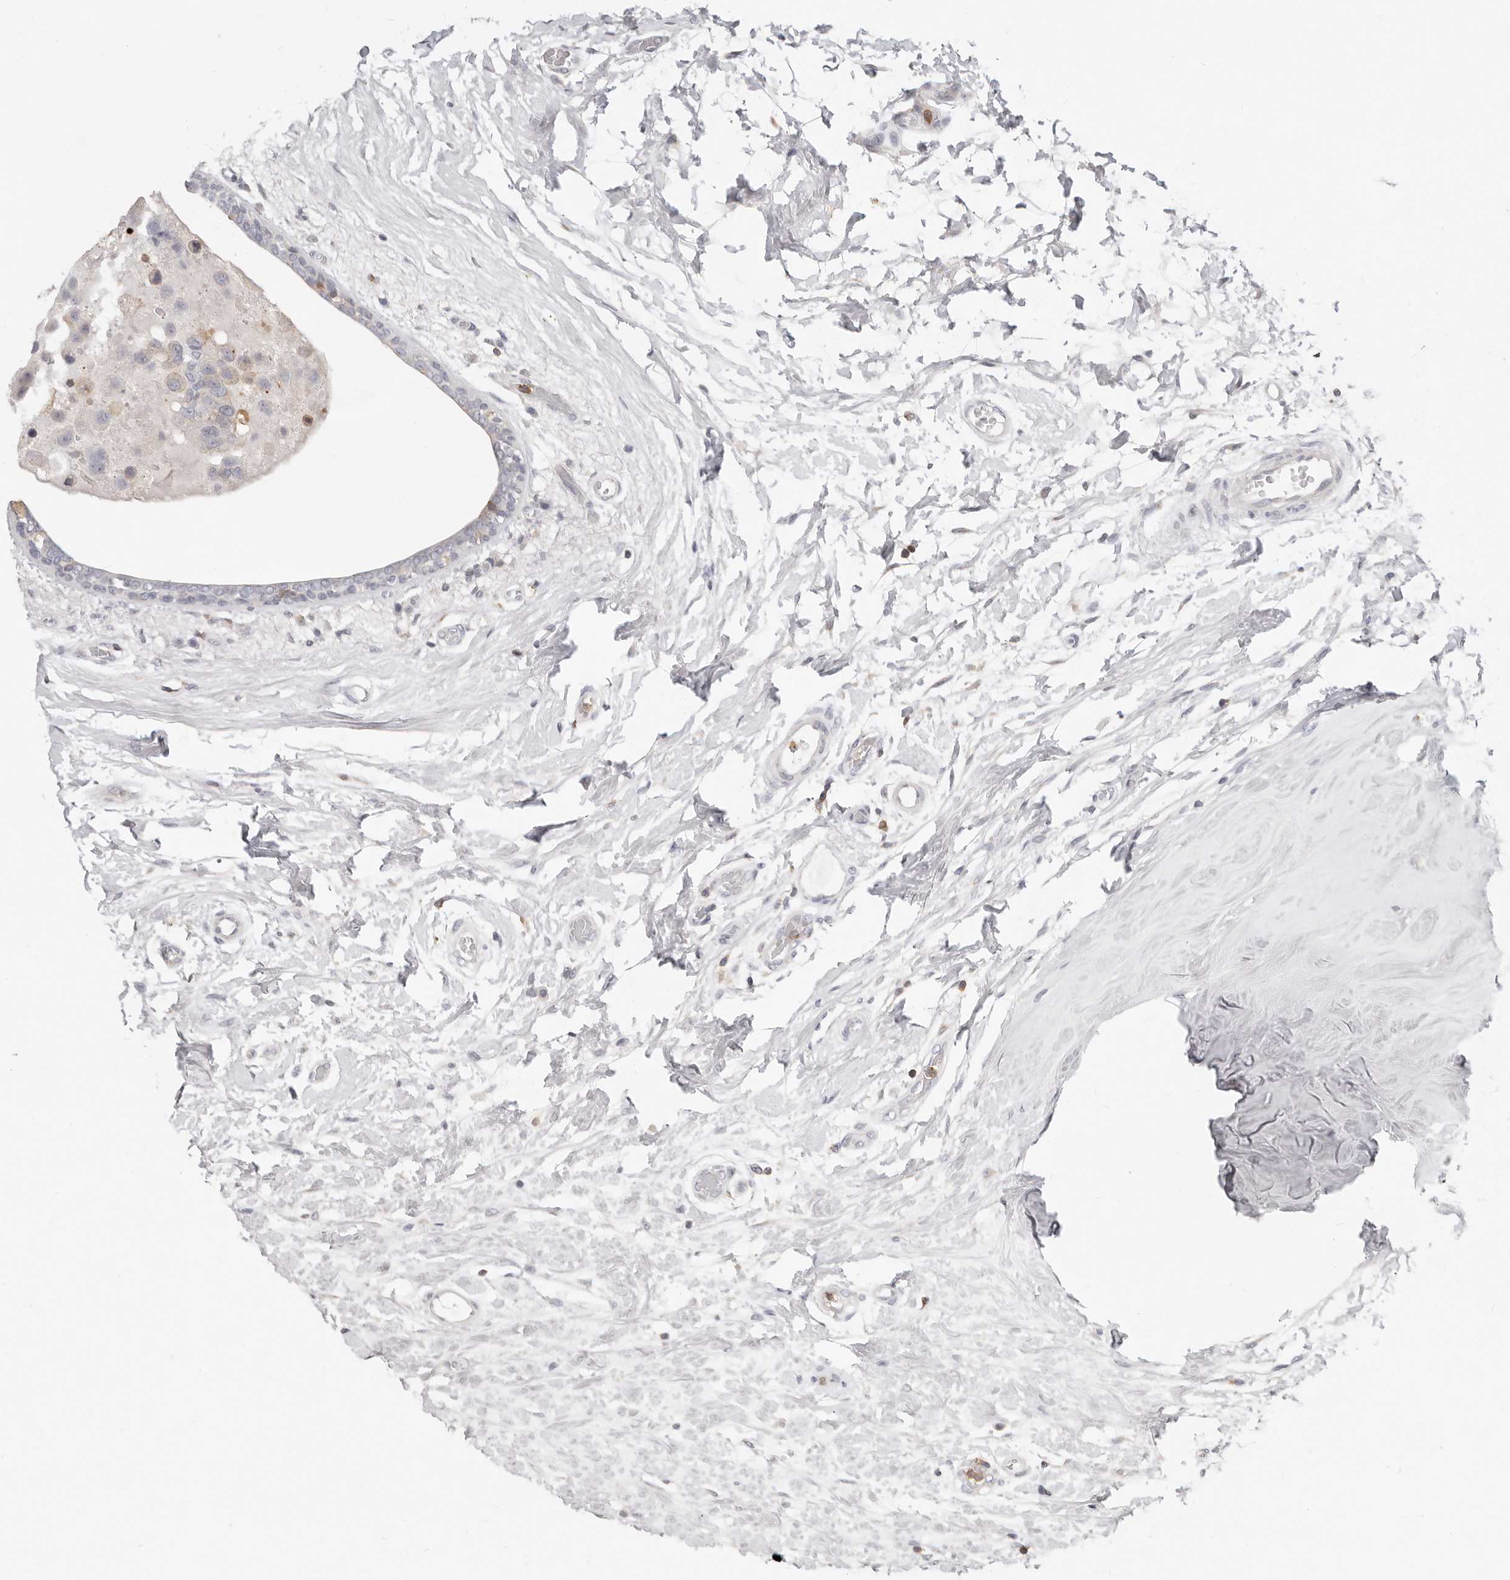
{"staining": {"intensity": "negative", "quantity": "none", "location": "none"}, "tissue": "breast cancer", "cell_type": "Tumor cells", "image_type": "cancer", "snomed": [{"axis": "morphology", "description": "Duct carcinoma"}, {"axis": "topography", "description": "Breast"}], "caption": "An IHC photomicrograph of infiltrating ductal carcinoma (breast) is shown. There is no staining in tumor cells of infiltrating ductal carcinoma (breast). (Immunohistochemistry (ihc), brightfield microscopy, high magnification).", "gene": "TMEM63B", "patient": {"sex": "female", "age": 62}}